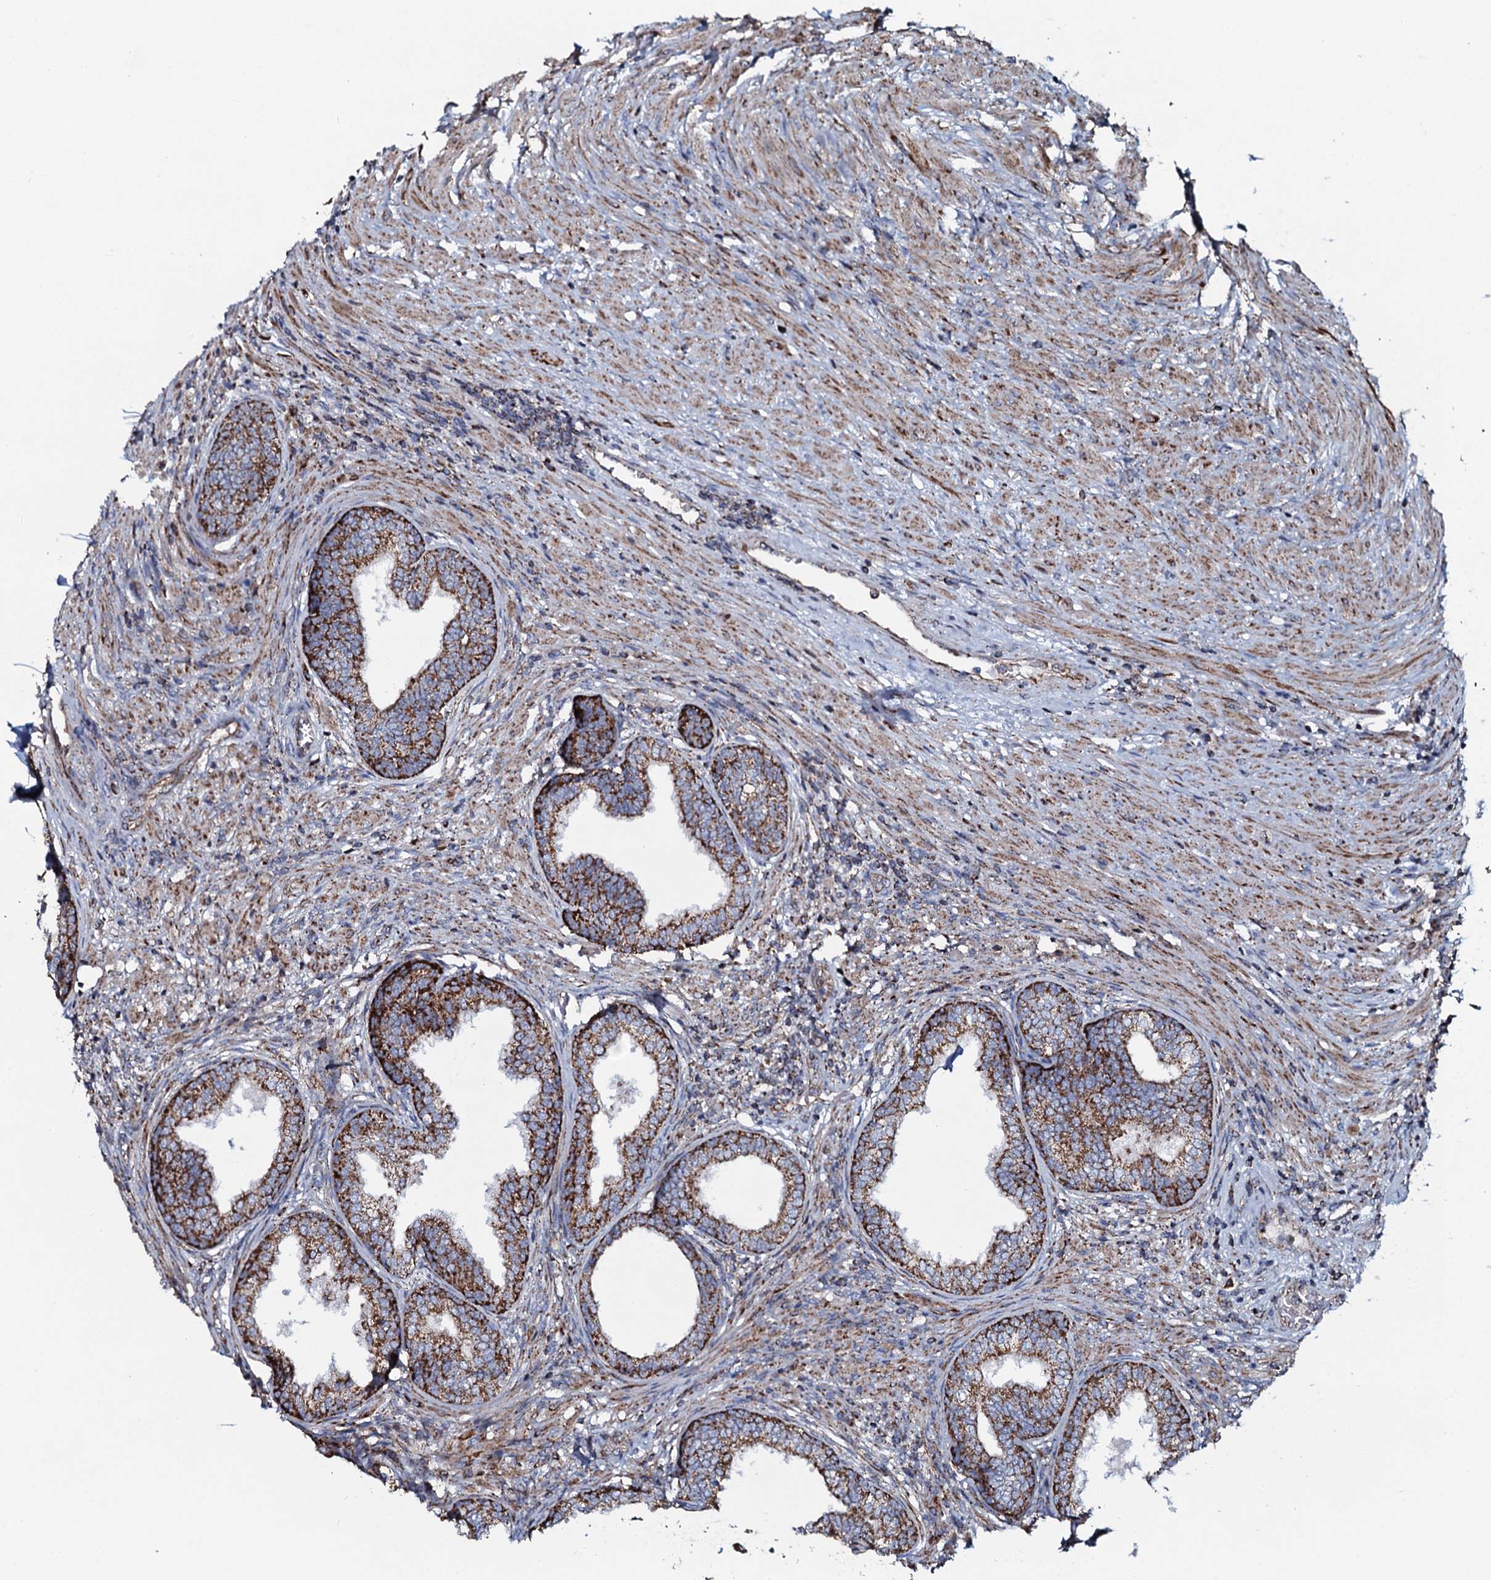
{"staining": {"intensity": "strong", "quantity": ">75%", "location": "cytoplasmic/membranous"}, "tissue": "prostate", "cell_type": "Glandular cells", "image_type": "normal", "snomed": [{"axis": "morphology", "description": "Normal tissue, NOS"}, {"axis": "topography", "description": "Prostate"}], "caption": "Glandular cells demonstrate strong cytoplasmic/membranous positivity in approximately >75% of cells in normal prostate. (DAB IHC with brightfield microscopy, high magnification).", "gene": "EVC2", "patient": {"sex": "male", "age": 76}}